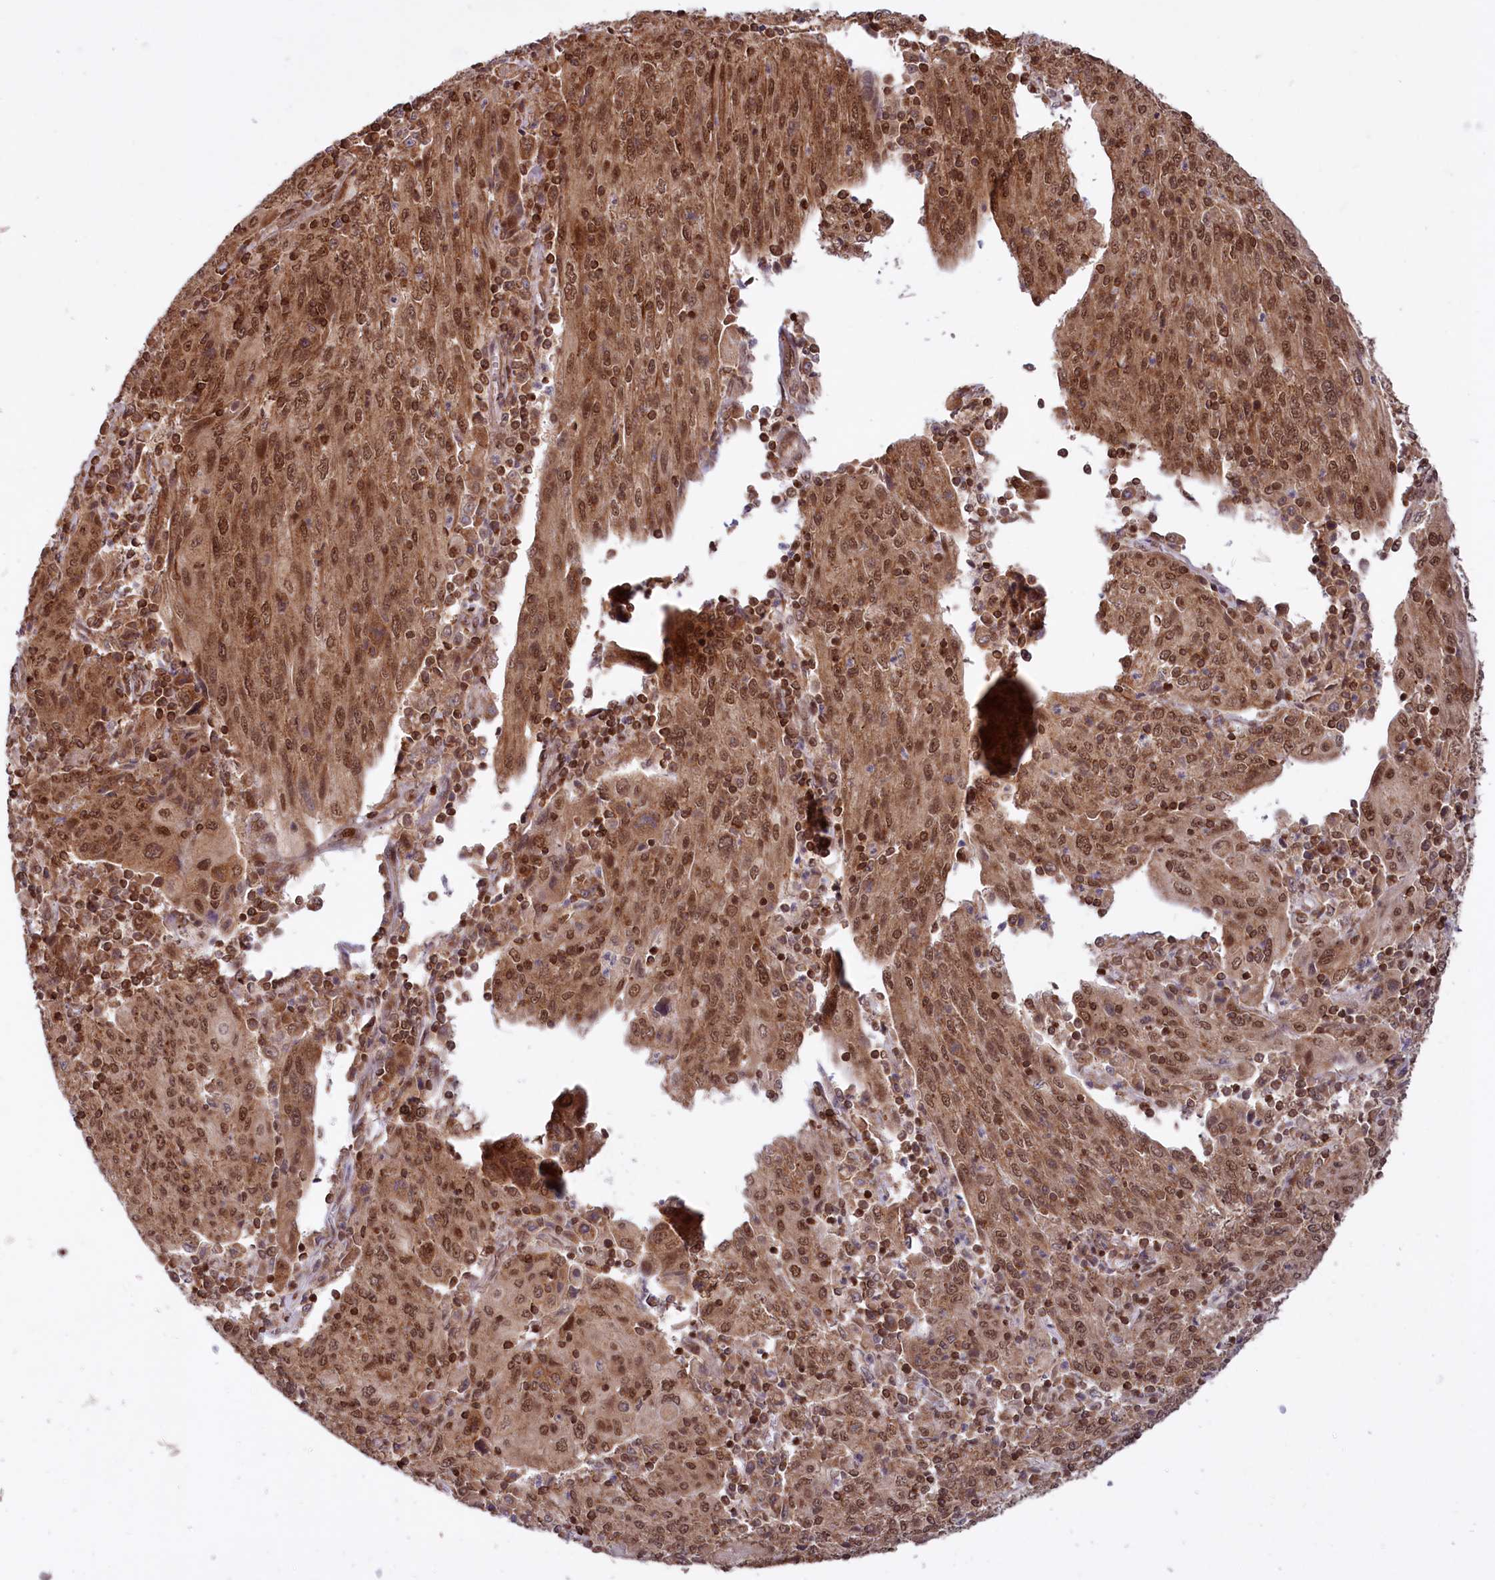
{"staining": {"intensity": "moderate", "quantity": ">75%", "location": "cytoplasmic/membranous,nuclear"}, "tissue": "cervical cancer", "cell_type": "Tumor cells", "image_type": "cancer", "snomed": [{"axis": "morphology", "description": "Squamous cell carcinoma, NOS"}, {"axis": "topography", "description": "Cervix"}], "caption": "The image reveals a brown stain indicating the presence of a protein in the cytoplasmic/membranous and nuclear of tumor cells in cervical cancer (squamous cell carcinoma). (brown staining indicates protein expression, while blue staining denotes nuclei).", "gene": "PHC3", "patient": {"sex": "female", "age": 67}}